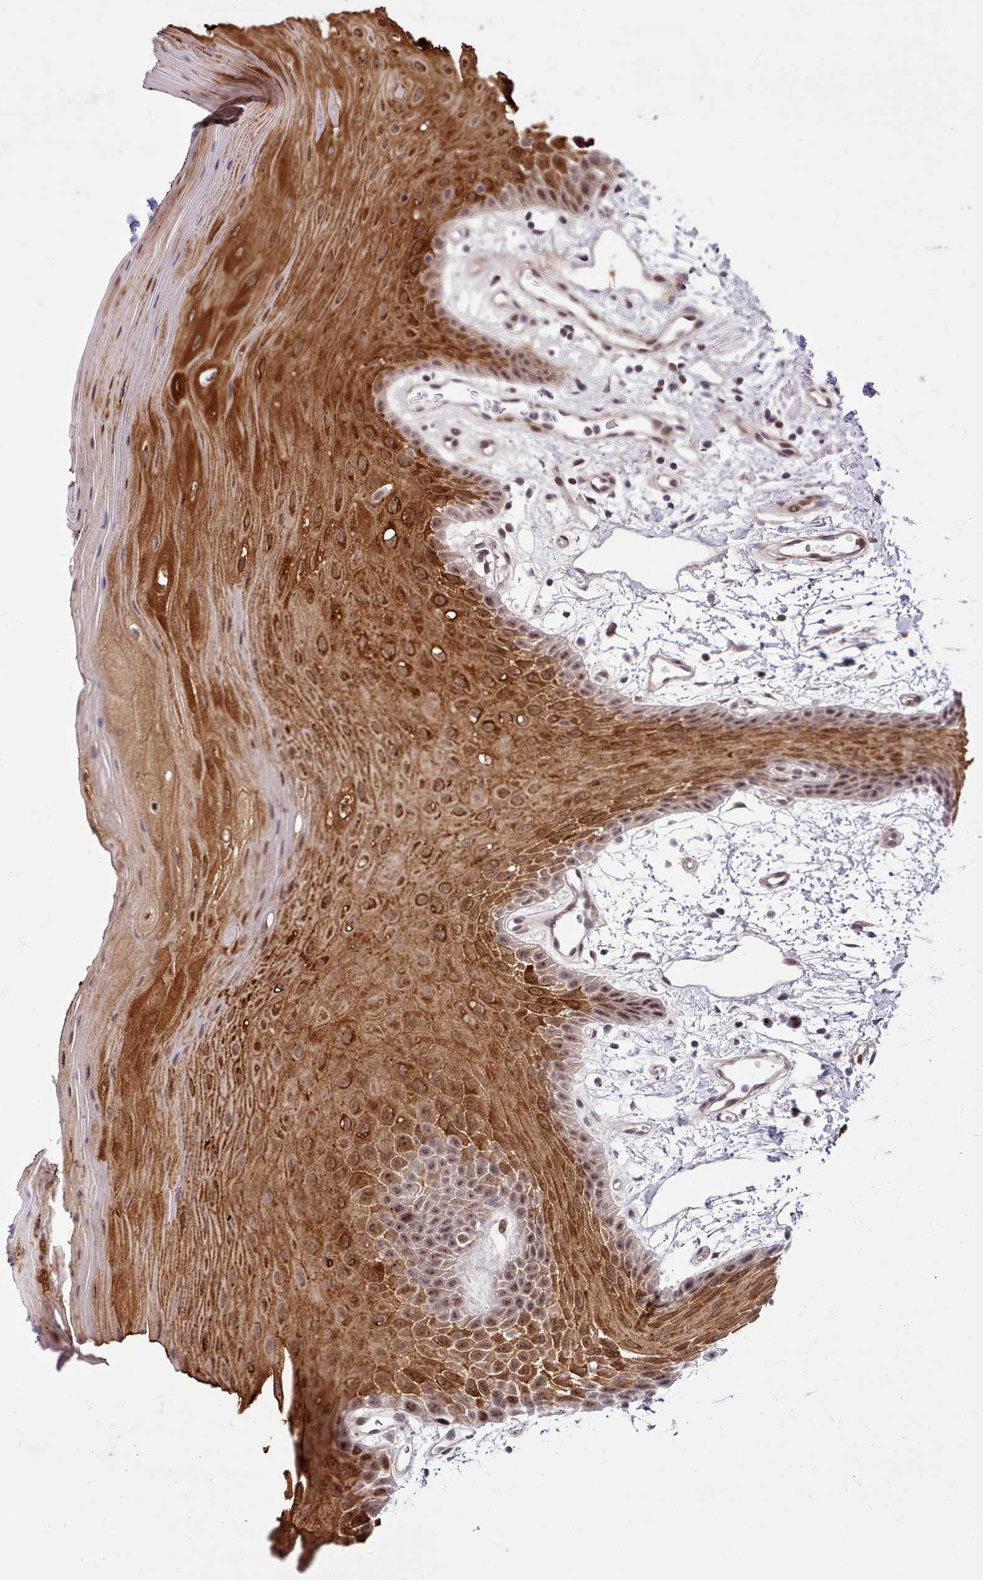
{"staining": {"intensity": "strong", "quantity": ">75%", "location": "cytoplasmic/membranous"}, "tissue": "oral mucosa", "cell_type": "Squamous epithelial cells", "image_type": "normal", "snomed": [{"axis": "morphology", "description": "Normal tissue, NOS"}, {"axis": "topography", "description": "Oral tissue"}, {"axis": "topography", "description": "Tounge, NOS"}], "caption": "A high-resolution photomicrograph shows immunohistochemistry staining of unremarkable oral mucosa, which demonstrates strong cytoplasmic/membranous positivity in approximately >75% of squamous epithelial cells.", "gene": "HOXB7", "patient": {"sex": "female", "age": 59}}